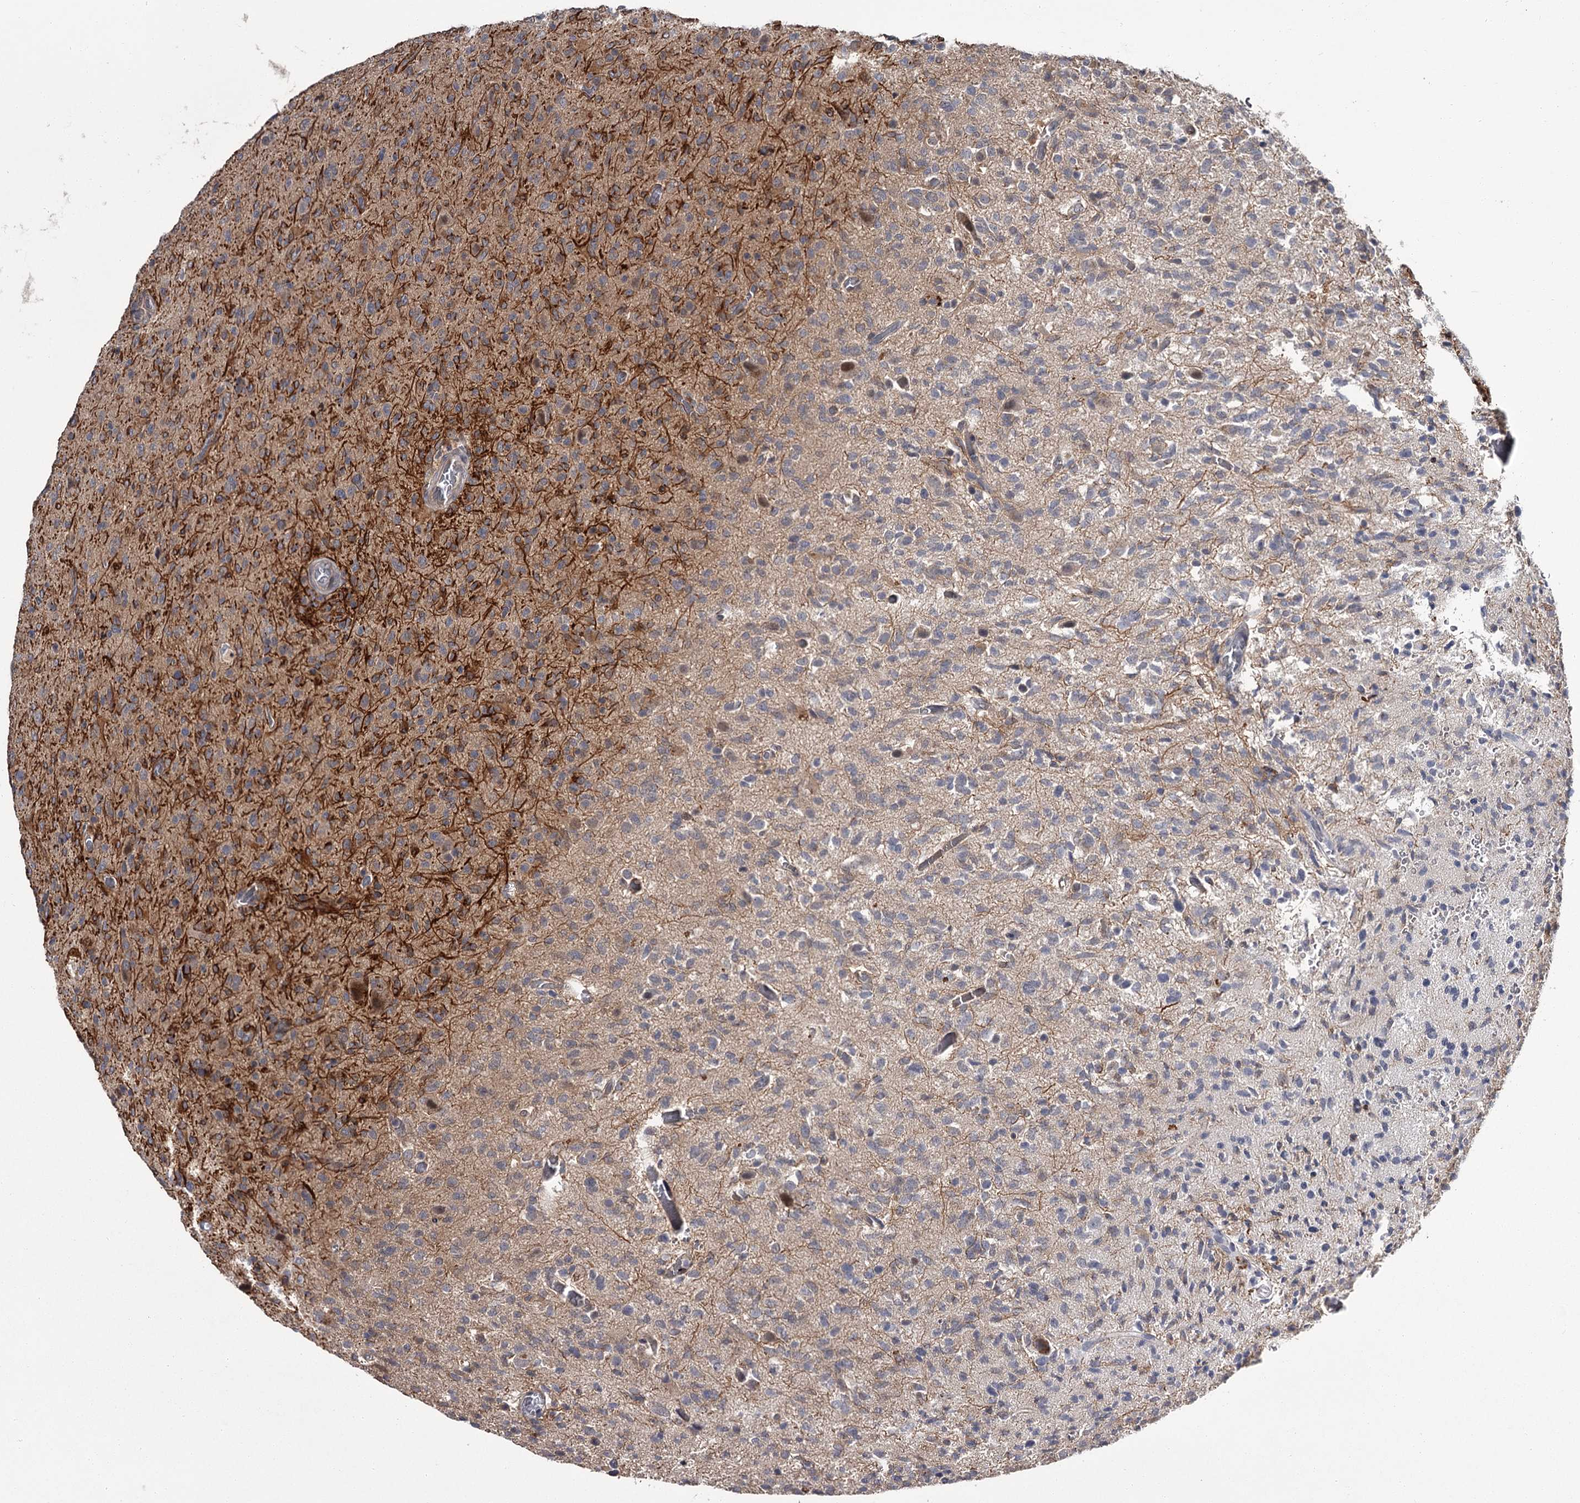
{"staining": {"intensity": "negative", "quantity": "none", "location": "none"}, "tissue": "glioma", "cell_type": "Tumor cells", "image_type": "cancer", "snomed": [{"axis": "morphology", "description": "Glioma, malignant, High grade"}, {"axis": "topography", "description": "Brain"}], "caption": "Immunohistochemistry (IHC) of human malignant glioma (high-grade) displays no staining in tumor cells. (Brightfield microscopy of DAB immunohistochemistry at high magnification).", "gene": "DAO", "patient": {"sex": "female", "age": 57}}